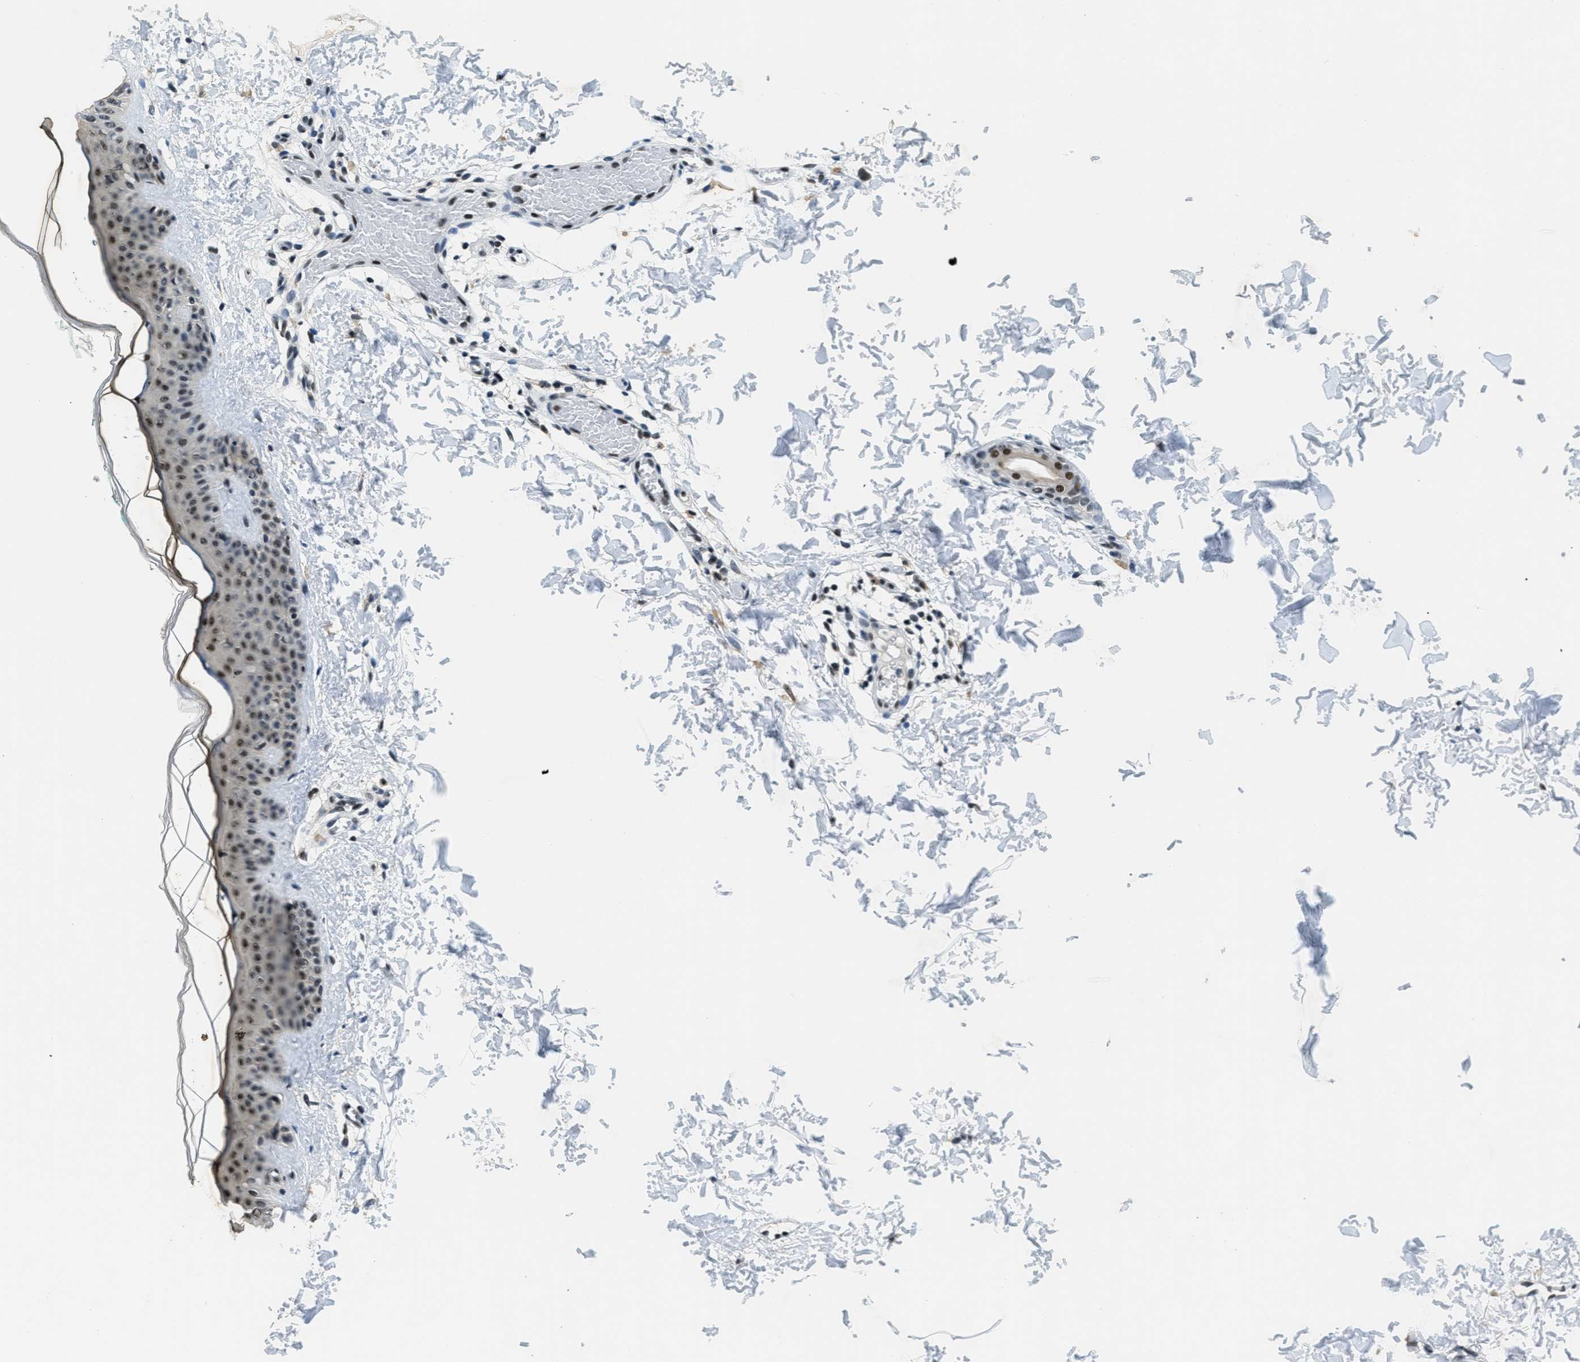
{"staining": {"intensity": "weak", "quantity": ">75%", "location": "nuclear"}, "tissue": "skin", "cell_type": "Fibroblasts", "image_type": "normal", "snomed": [{"axis": "morphology", "description": "Normal tissue, NOS"}, {"axis": "topography", "description": "Skin"}], "caption": "About >75% of fibroblasts in normal human skin demonstrate weak nuclear protein expression as visualized by brown immunohistochemical staining.", "gene": "SSB", "patient": {"sex": "male", "age": 30}}